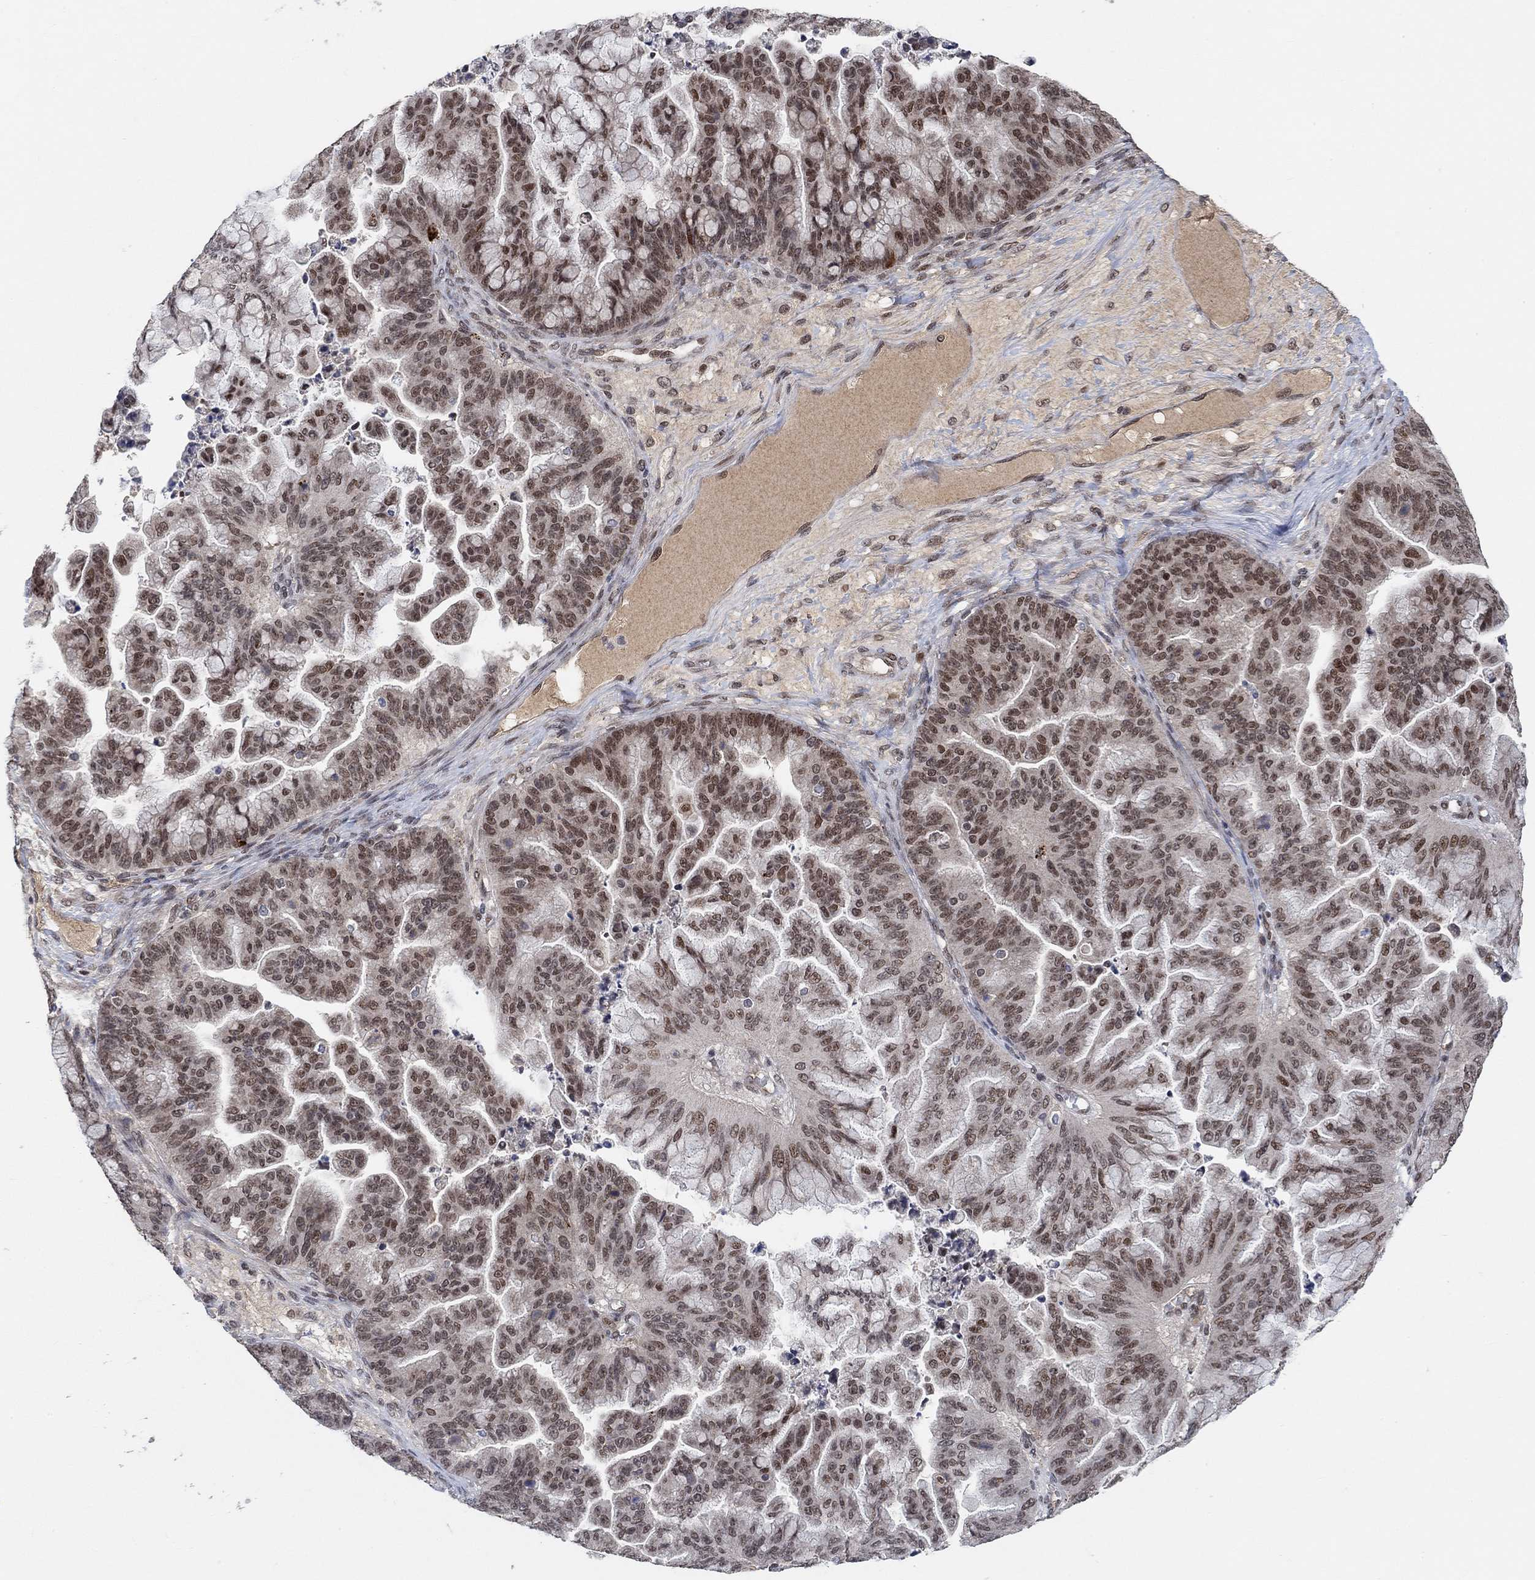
{"staining": {"intensity": "moderate", "quantity": ">75%", "location": "nuclear"}, "tissue": "ovarian cancer", "cell_type": "Tumor cells", "image_type": "cancer", "snomed": [{"axis": "morphology", "description": "Cystadenocarcinoma, mucinous, NOS"}, {"axis": "topography", "description": "Ovary"}], "caption": "Immunohistochemistry image of mucinous cystadenocarcinoma (ovarian) stained for a protein (brown), which demonstrates medium levels of moderate nuclear positivity in about >75% of tumor cells.", "gene": "THAP8", "patient": {"sex": "female", "age": 67}}